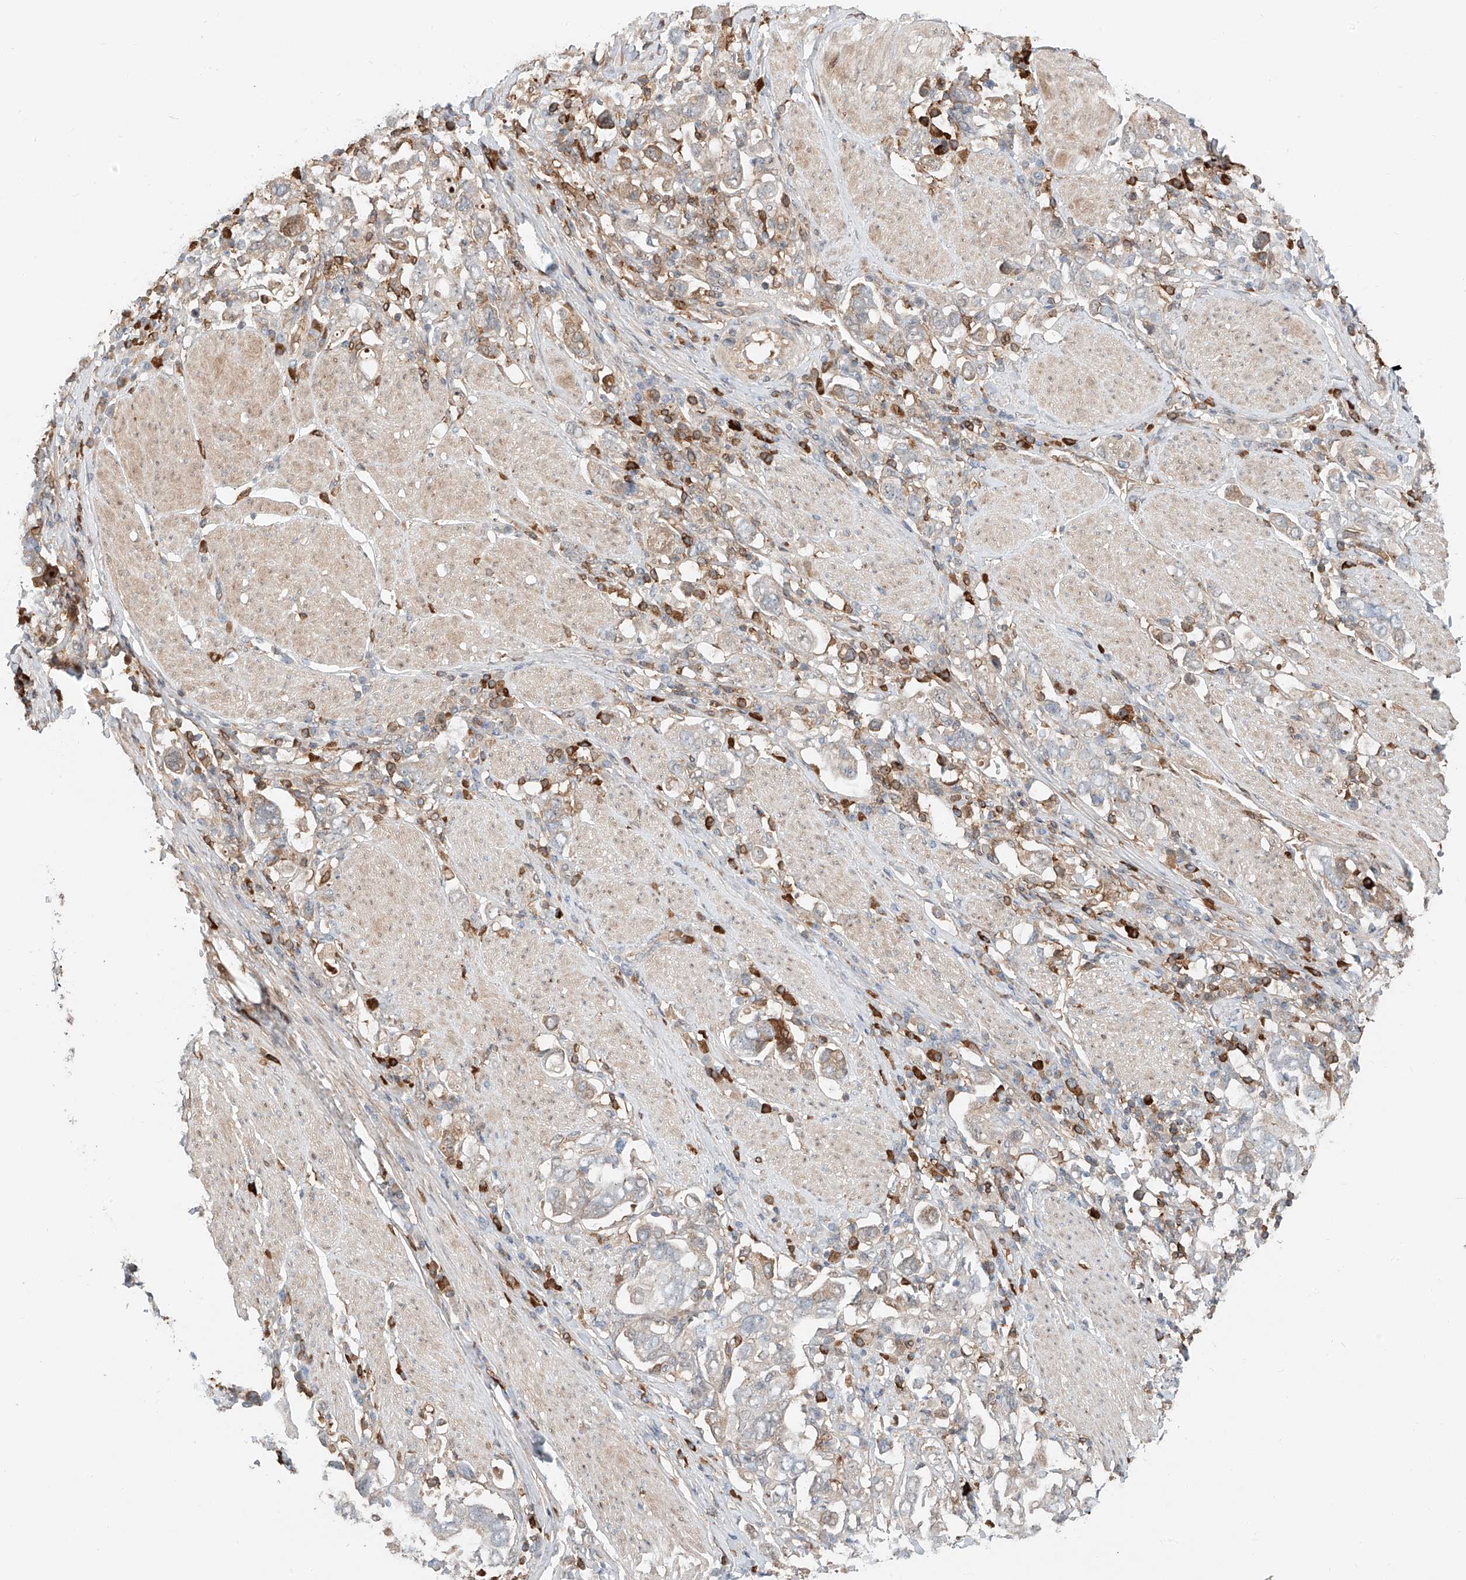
{"staining": {"intensity": "negative", "quantity": "none", "location": "none"}, "tissue": "stomach cancer", "cell_type": "Tumor cells", "image_type": "cancer", "snomed": [{"axis": "morphology", "description": "Adenocarcinoma, NOS"}, {"axis": "topography", "description": "Stomach, upper"}], "caption": "Immunohistochemistry photomicrograph of human stomach adenocarcinoma stained for a protein (brown), which reveals no staining in tumor cells.", "gene": "CEP162", "patient": {"sex": "male", "age": 62}}